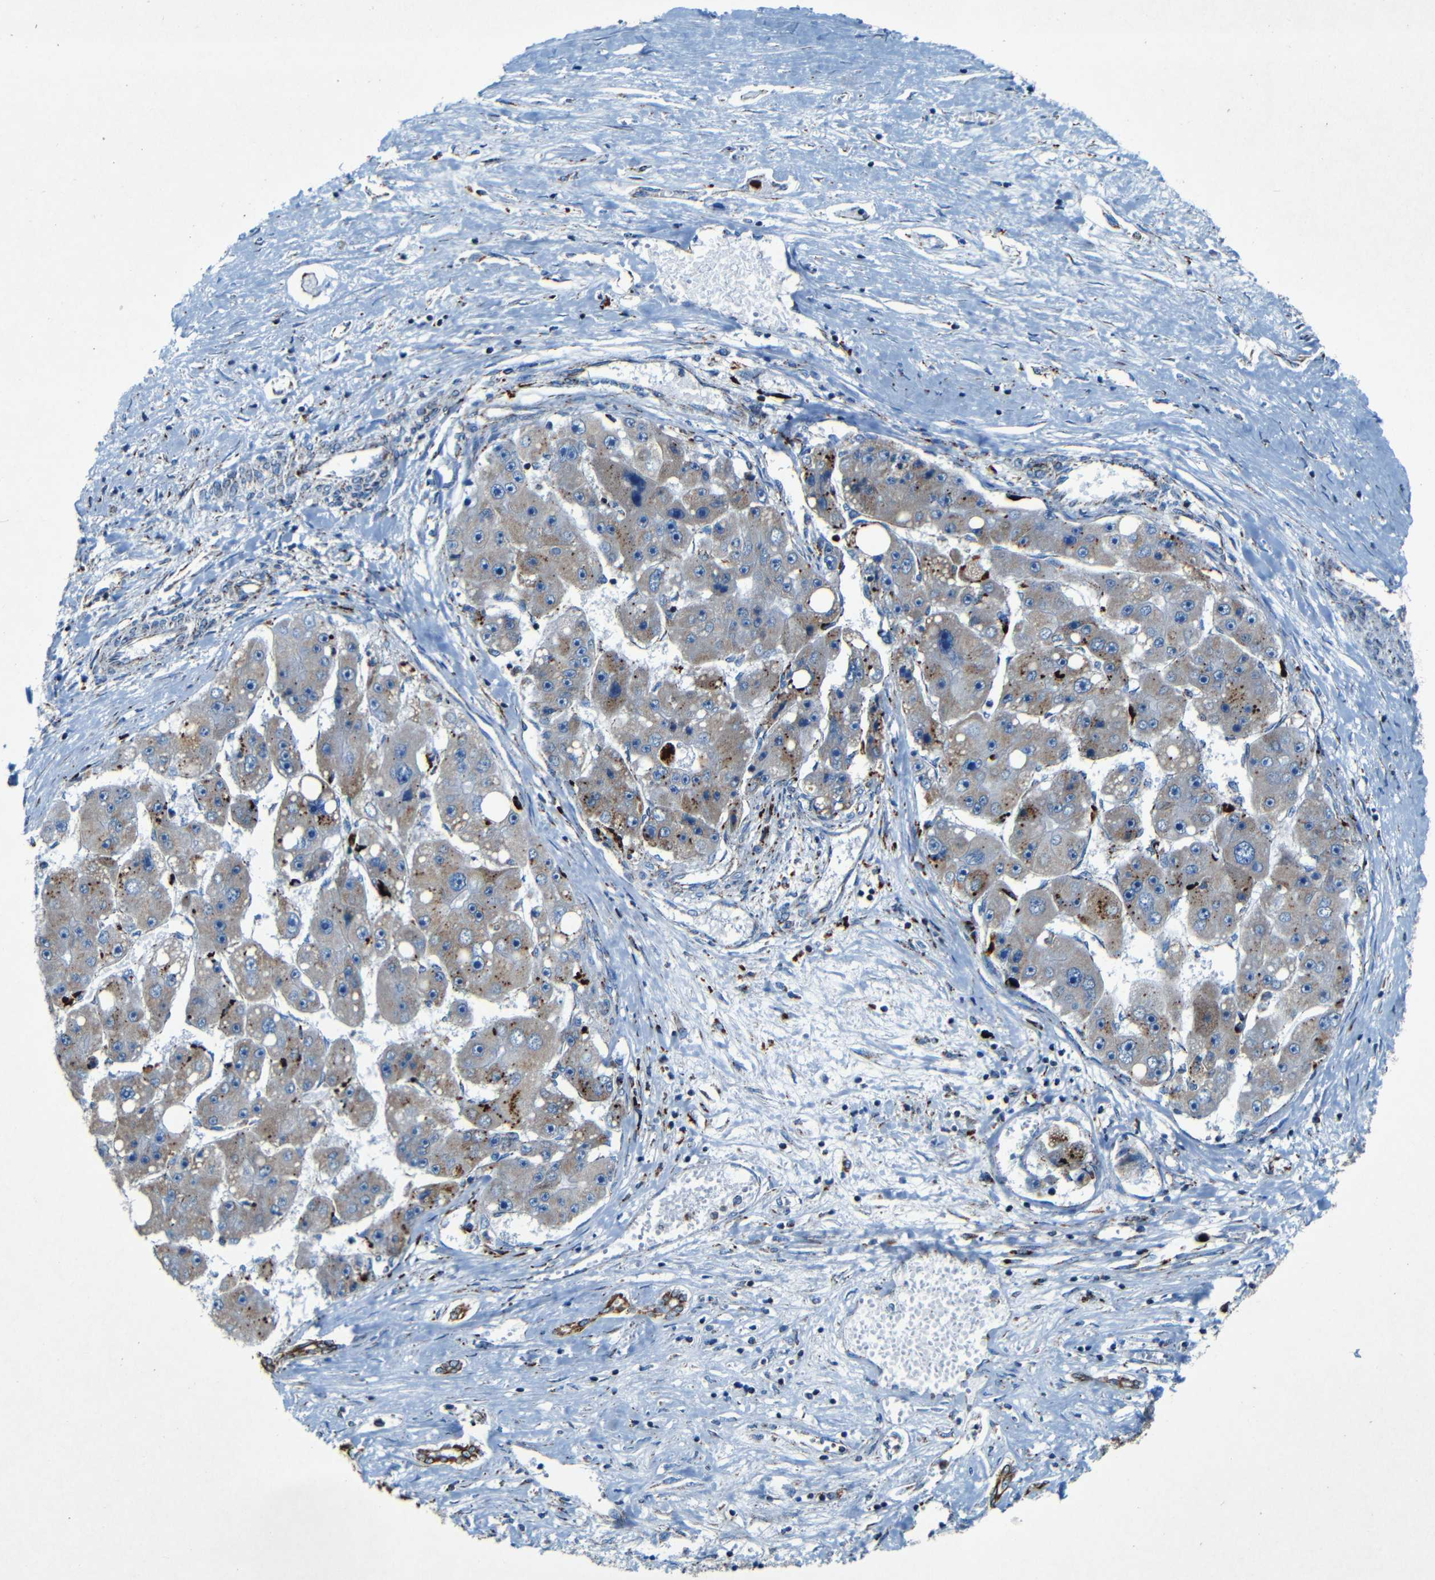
{"staining": {"intensity": "moderate", "quantity": "<25%", "location": "cytoplasmic/membranous"}, "tissue": "liver cancer", "cell_type": "Tumor cells", "image_type": "cancer", "snomed": [{"axis": "morphology", "description": "Carcinoma, Hepatocellular, NOS"}, {"axis": "topography", "description": "Liver"}], "caption": "Protein staining of liver hepatocellular carcinoma tissue displays moderate cytoplasmic/membranous staining in approximately <25% of tumor cells. The protein of interest is shown in brown color, while the nuclei are stained blue.", "gene": "WSCD2", "patient": {"sex": "female", "age": 61}}